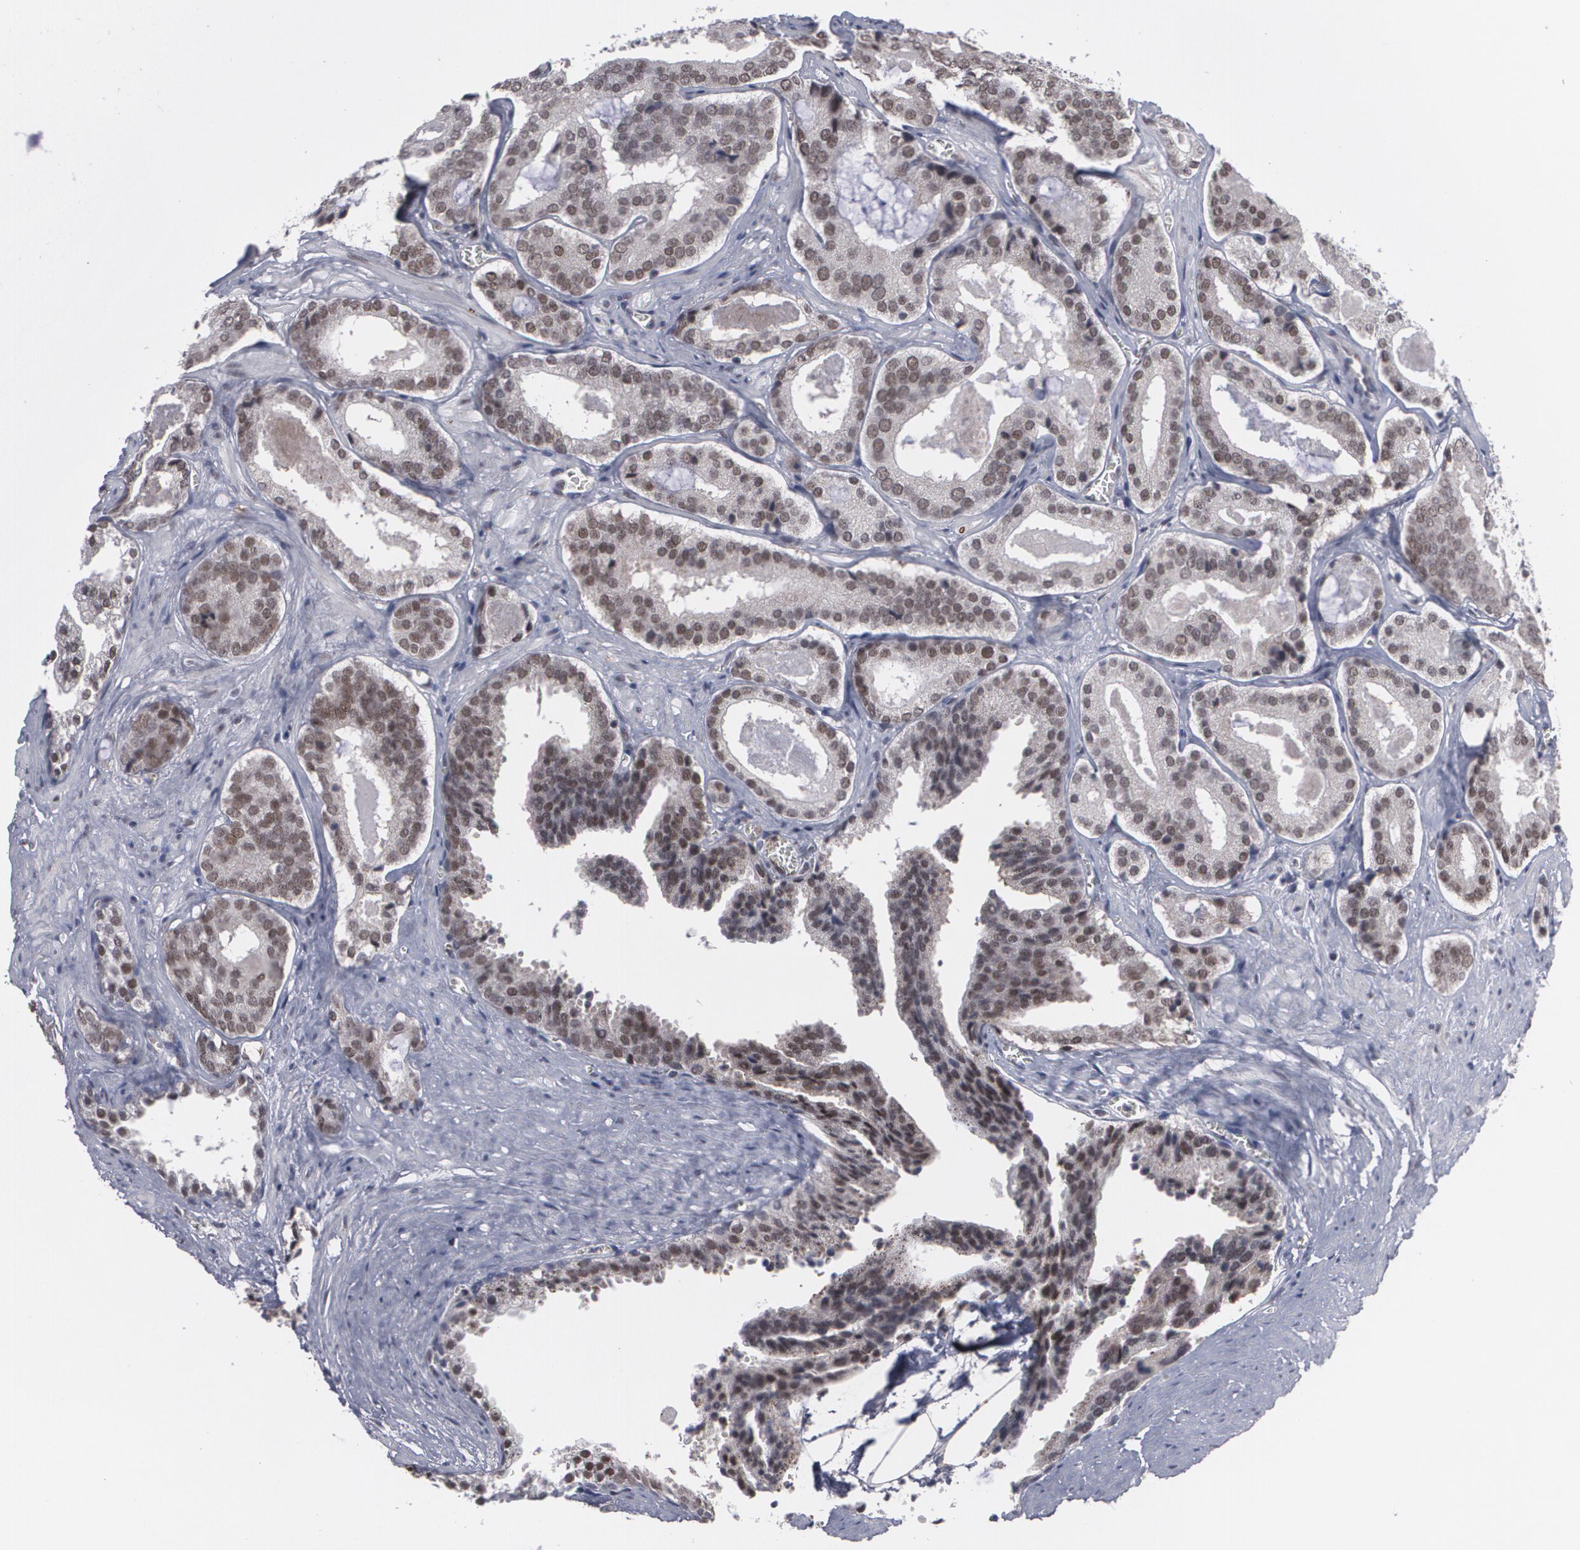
{"staining": {"intensity": "weak", "quantity": "<25%", "location": "nuclear"}, "tissue": "prostate cancer", "cell_type": "Tumor cells", "image_type": "cancer", "snomed": [{"axis": "morphology", "description": "Adenocarcinoma, Medium grade"}, {"axis": "topography", "description": "Prostate"}], "caption": "Tumor cells show no significant protein expression in prostate medium-grade adenocarcinoma. (DAB IHC with hematoxylin counter stain).", "gene": "INTS6", "patient": {"sex": "male", "age": 64}}